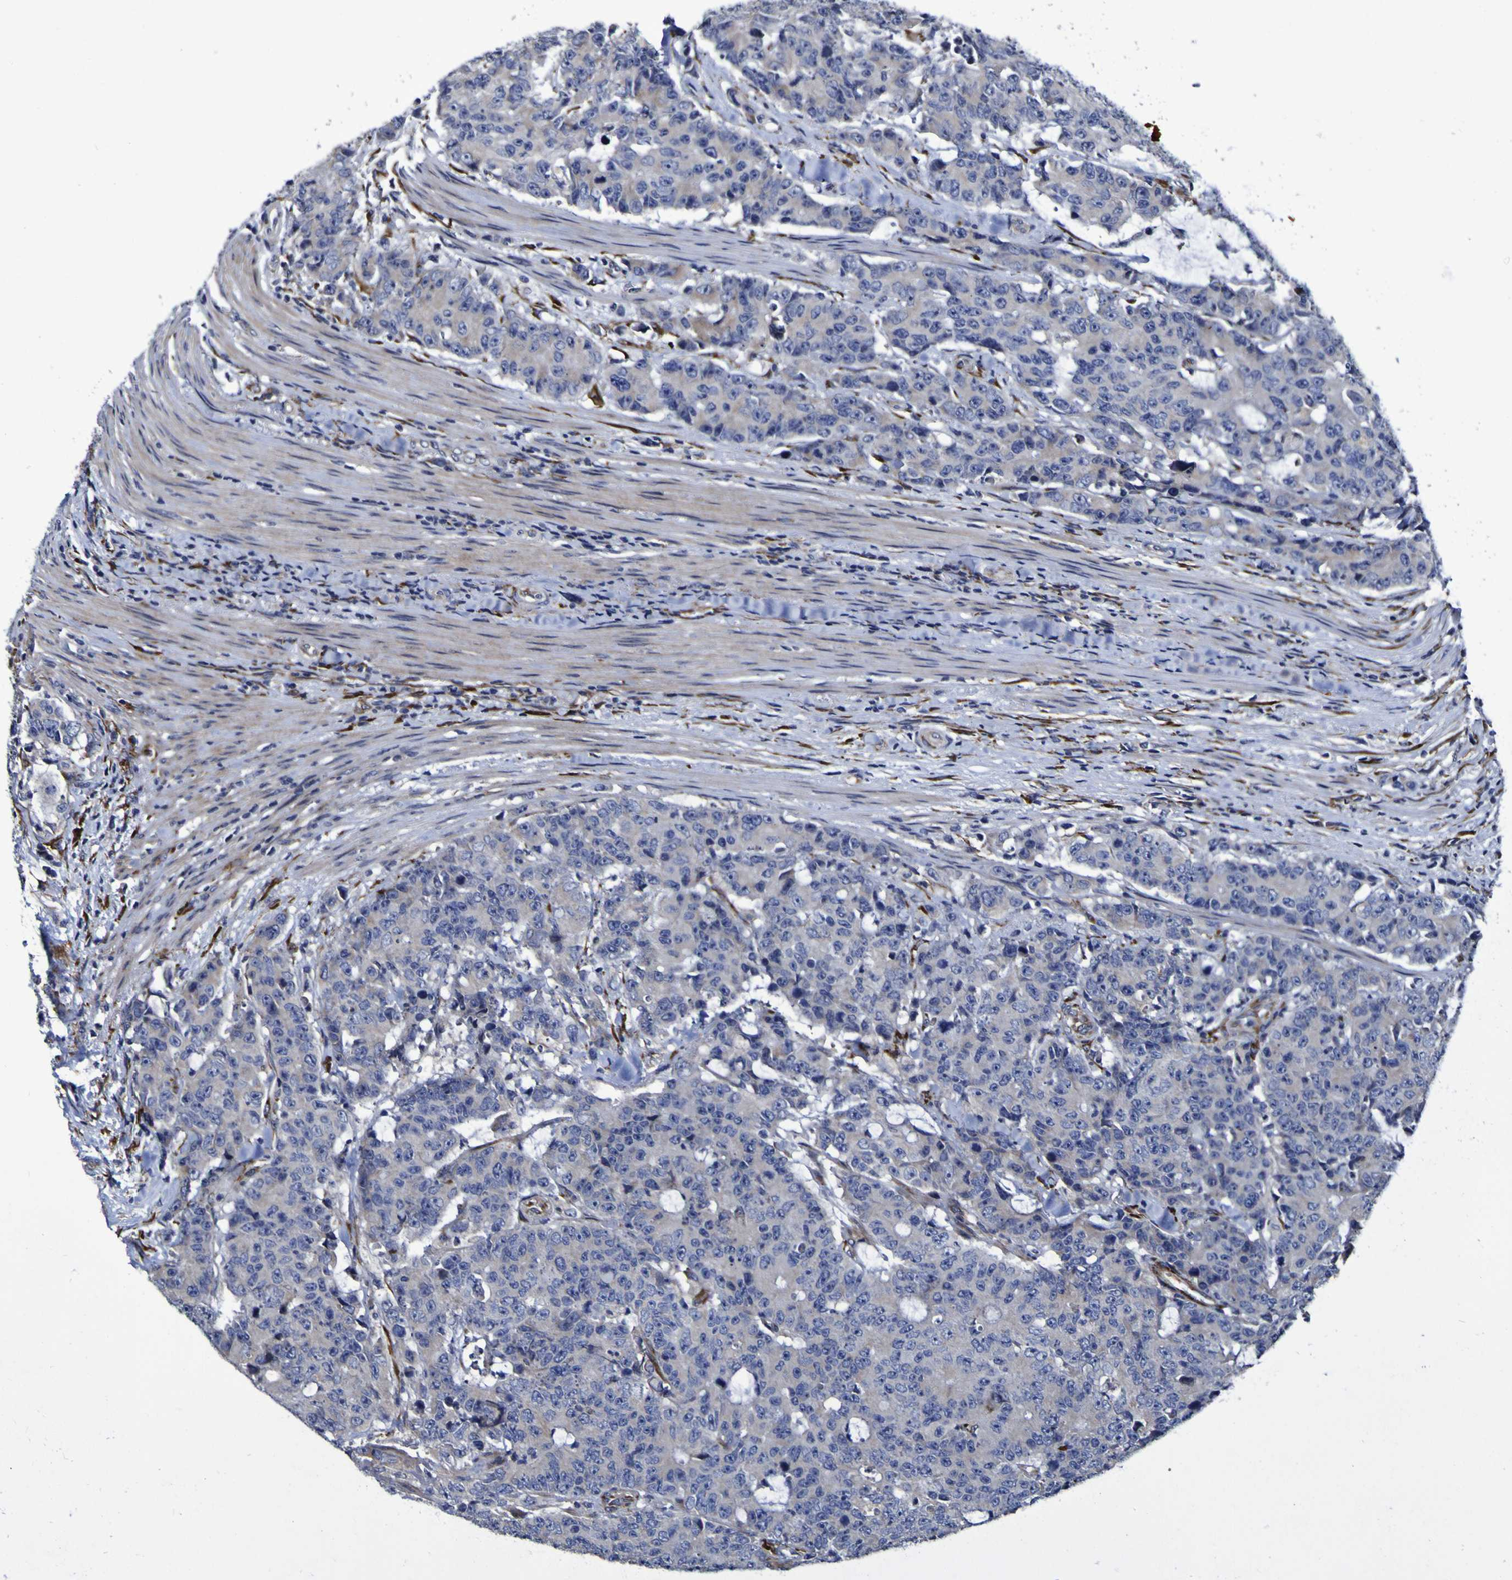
{"staining": {"intensity": "negative", "quantity": "none", "location": "none"}, "tissue": "colorectal cancer", "cell_type": "Tumor cells", "image_type": "cancer", "snomed": [{"axis": "morphology", "description": "Adenocarcinoma, NOS"}, {"axis": "topography", "description": "Colon"}], "caption": "Immunohistochemical staining of human colorectal cancer (adenocarcinoma) demonstrates no significant staining in tumor cells.", "gene": "P3H1", "patient": {"sex": "female", "age": 86}}